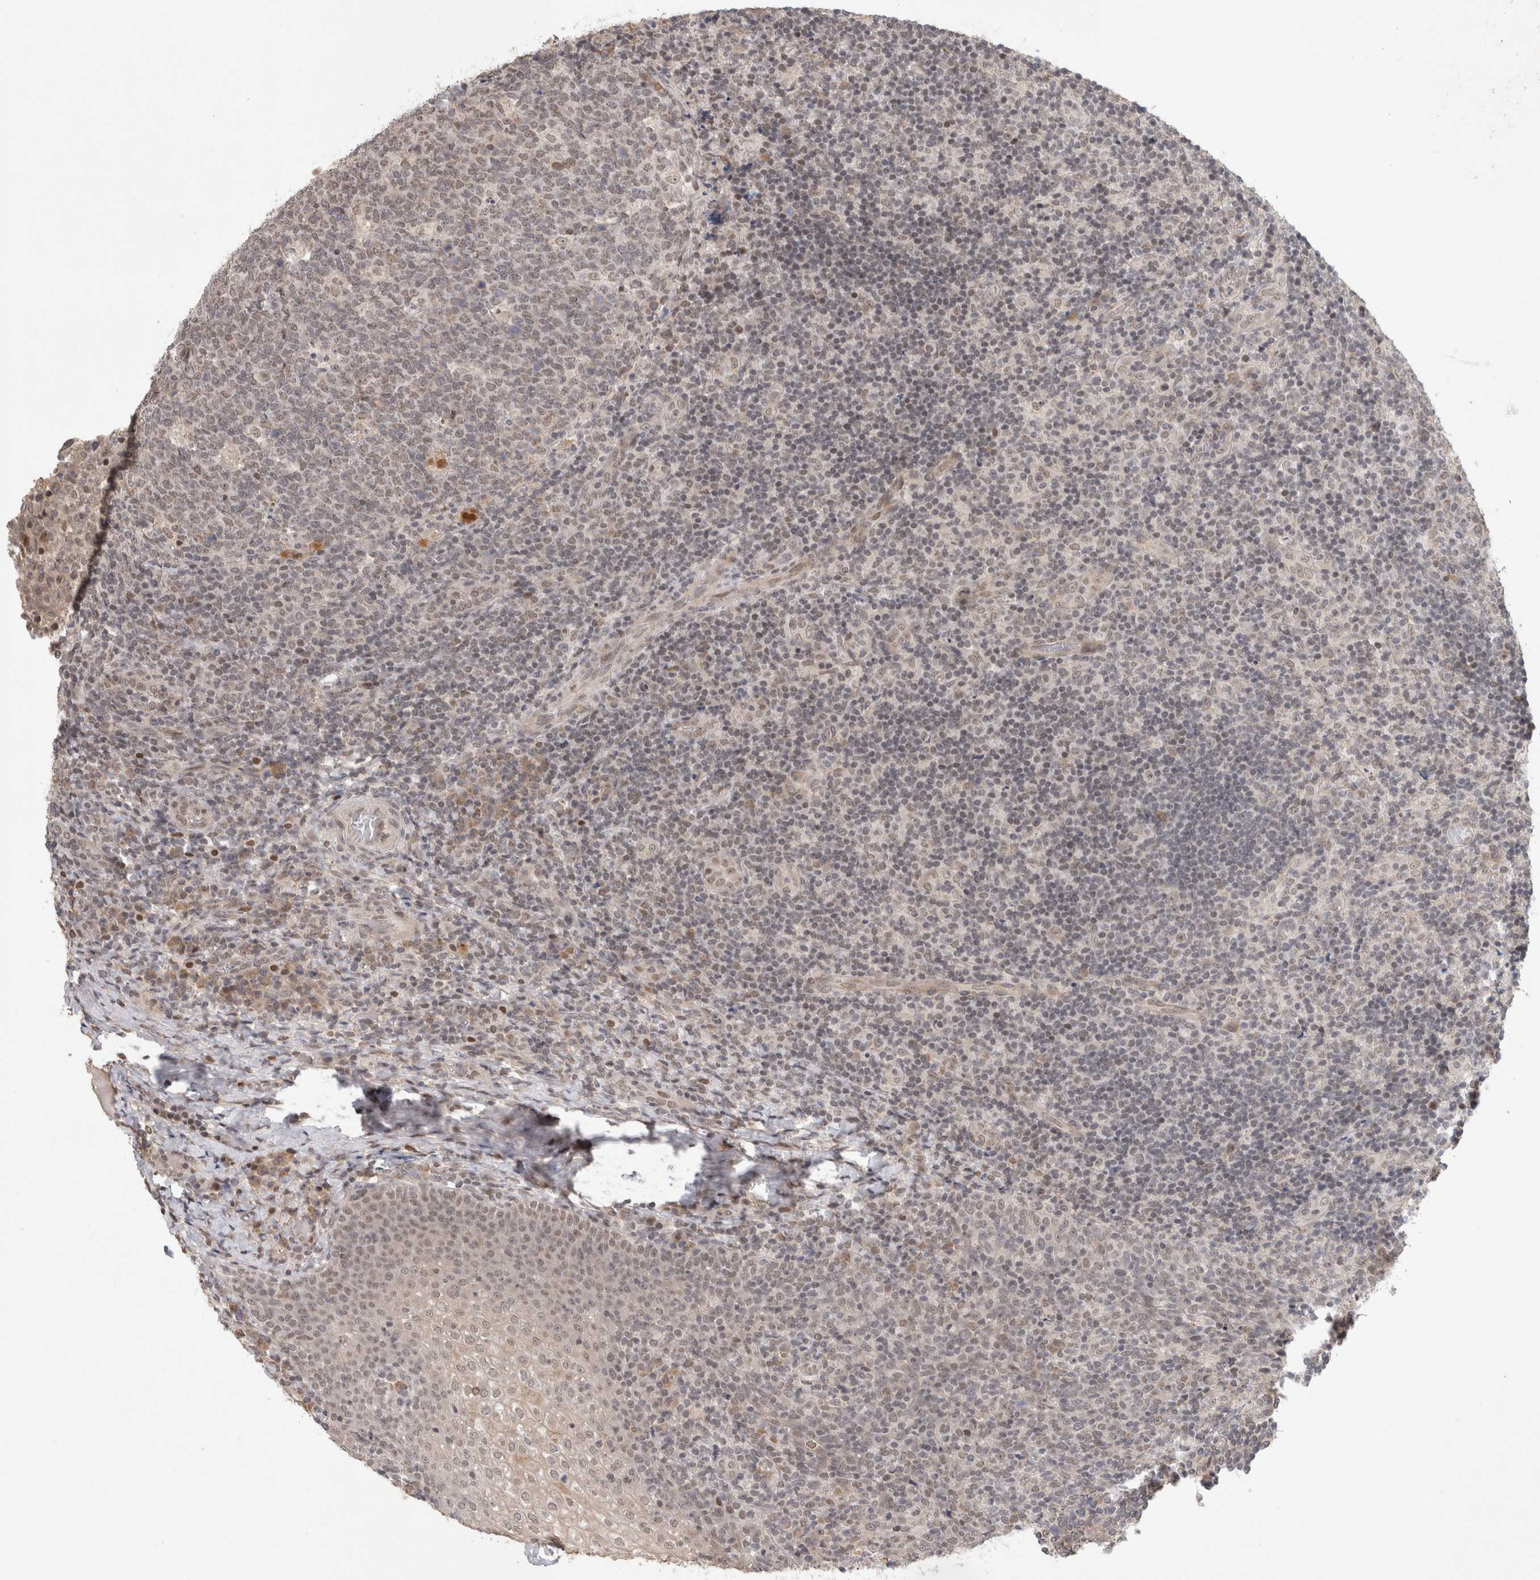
{"staining": {"intensity": "weak", "quantity": "<25%", "location": "nuclear"}, "tissue": "tonsil", "cell_type": "Germinal center cells", "image_type": "normal", "snomed": [{"axis": "morphology", "description": "Normal tissue, NOS"}, {"axis": "topography", "description": "Tonsil"}], "caption": "DAB immunohistochemical staining of unremarkable tonsil shows no significant staining in germinal center cells.", "gene": "SYDE2", "patient": {"sex": "female", "age": 19}}